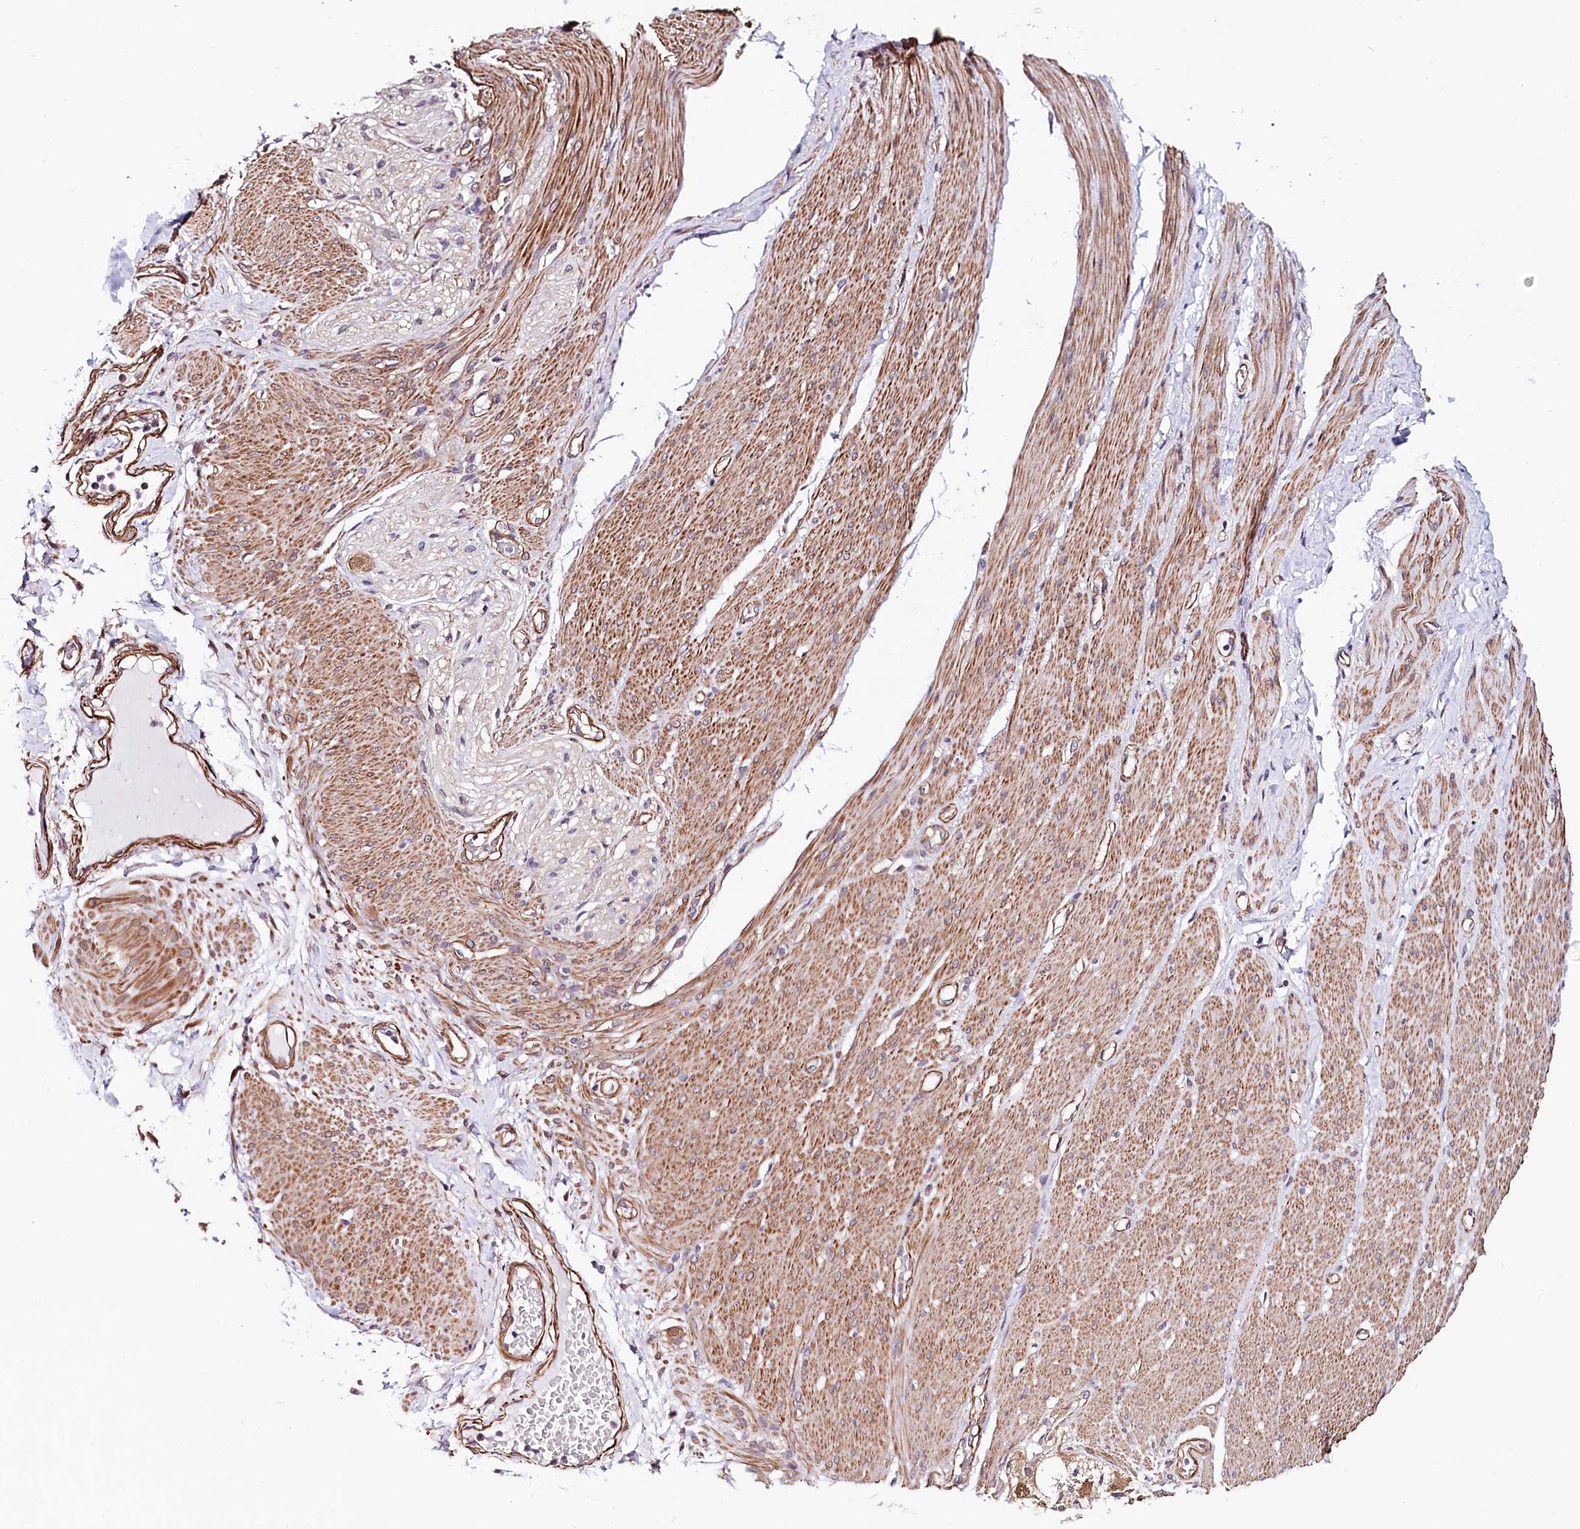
{"staining": {"intensity": "negative", "quantity": "none", "location": "none"}, "tissue": "adipose tissue", "cell_type": "Adipocytes", "image_type": "normal", "snomed": [{"axis": "morphology", "description": "Normal tissue, NOS"}, {"axis": "topography", "description": "Colon"}, {"axis": "topography", "description": "Peripheral nerve tissue"}], "caption": "High power microscopy photomicrograph of an immunohistochemistry photomicrograph of unremarkable adipose tissue, revealing no significant staining in adipocytes.", "gene": "PPP2R5B", "patient": {"sex": "female", "age": 61}}